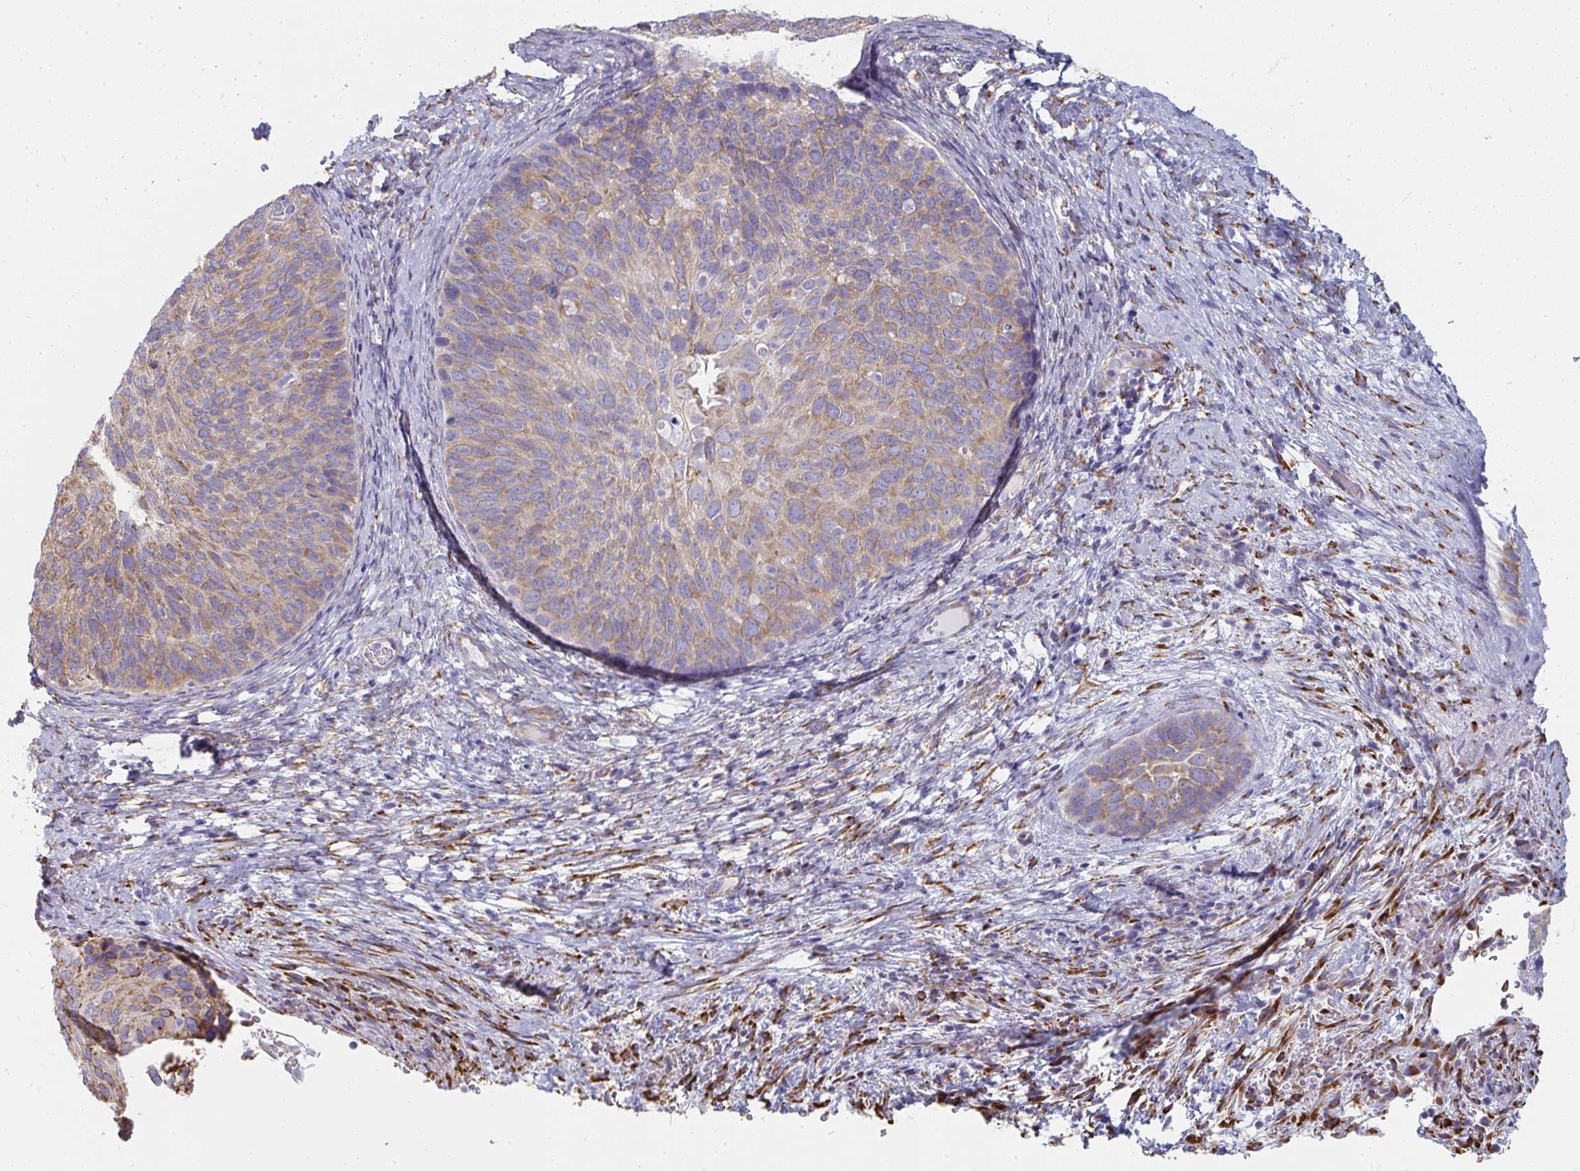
{"staining": {"intensity": "moderate", "quantity": ">75%", "location": "cytoplasmic/membranous"}, "tissue": "cervical cancer", "cell_type": "Tumor cells", "image_type": "cancer", "snomed": [{"axis": "morphology", "description": "Squamous cell carcinoma, NOS"}, {"axis": "topography", "description": "Cervix"}], "caption": "This image shows IHC staining of squamous cell carcinoma (cervical), with medium moderate cytoplasmic/membranous expression in approximately >75% of tumor cells.", "gene": "SHROOM1", "patient": {"sex": "female", "age": 80}}